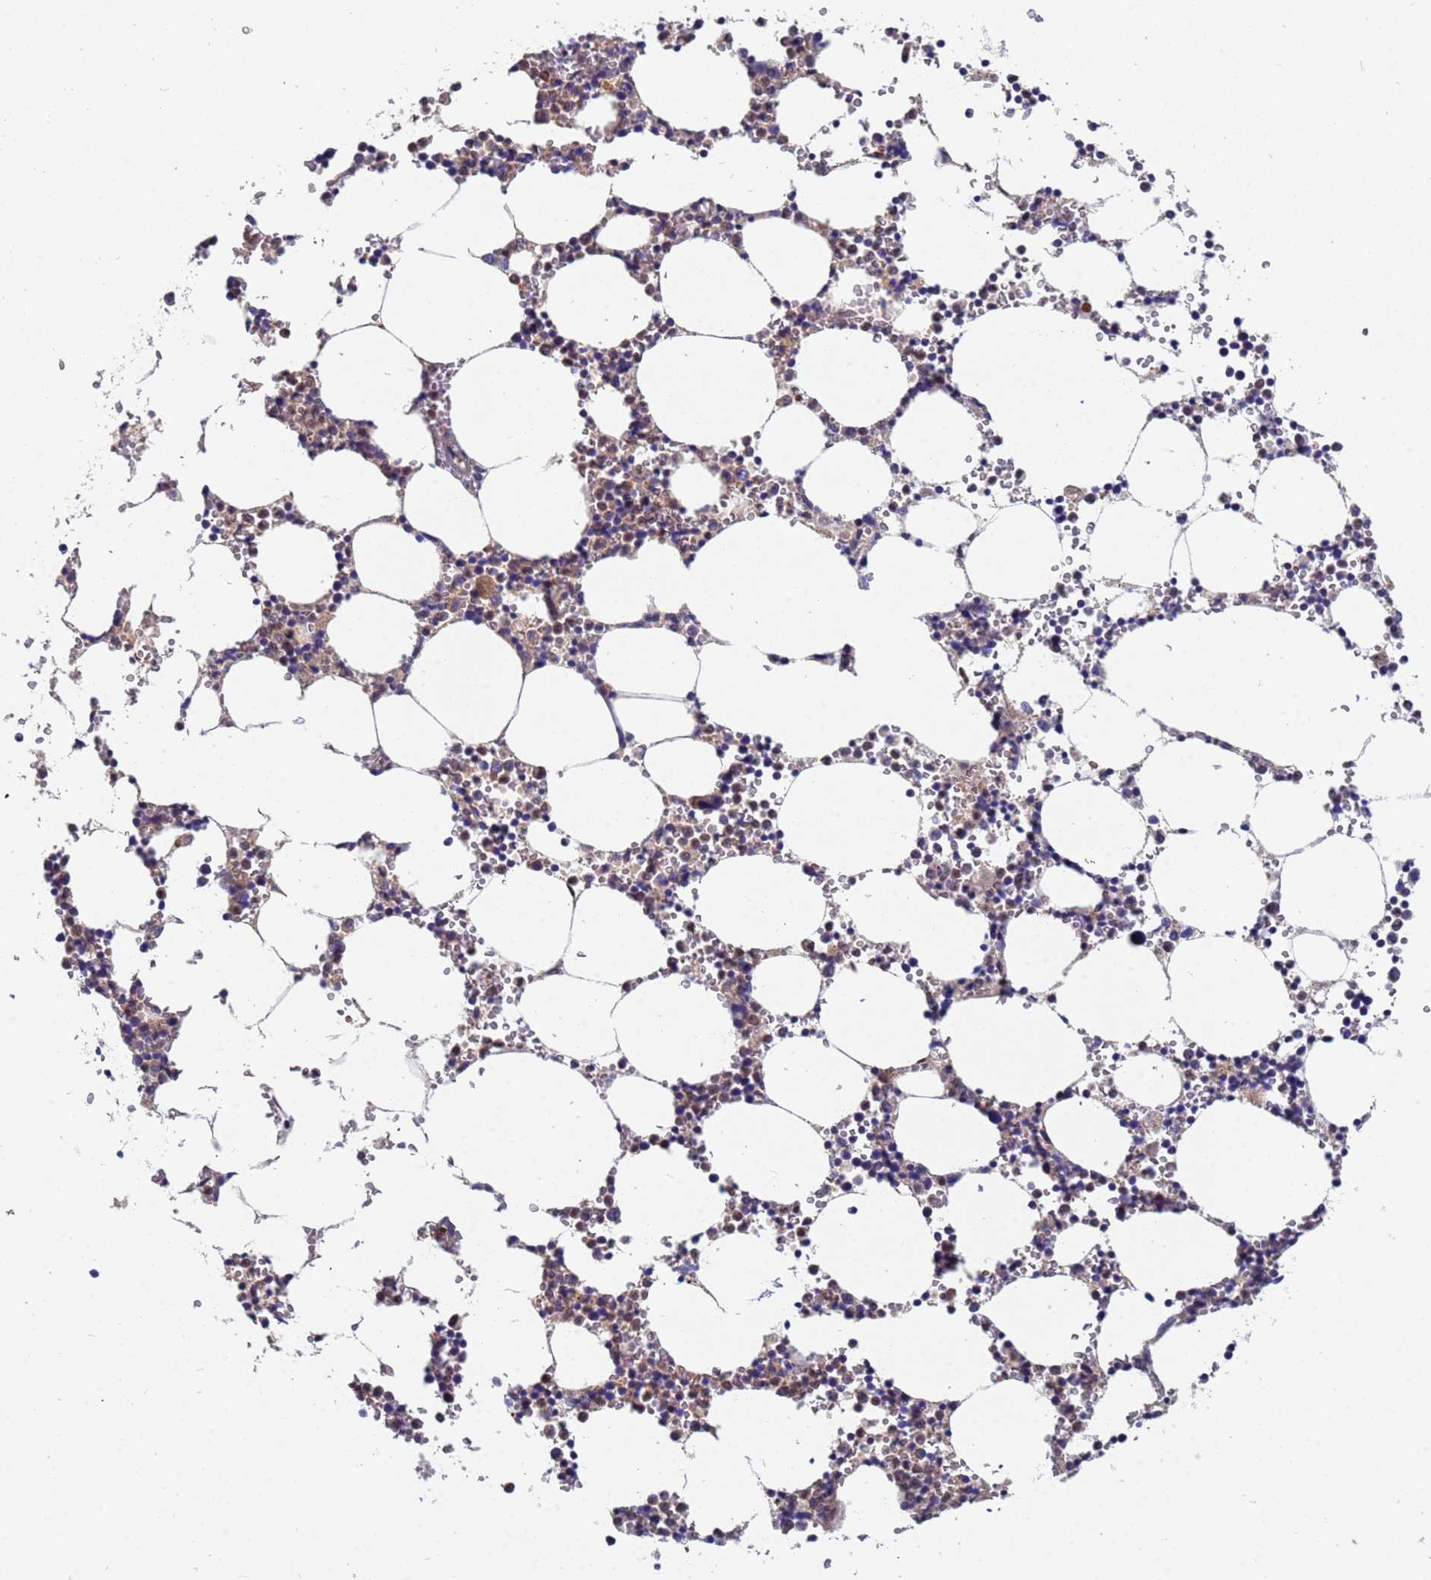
{"staining": {"intensity": "moderate", "quantity": "25%-75%", "location": "cytoplasmic/membranous"}, "tissue": "bone marrow", "cell_type": "Hematopoietic cells", "image_type": "normal", "snomed": [{"axis": "morphology", "description": "Normal tissue, NOS"}, {"axis": "topography", "description": "Bone marrow"}], "caption": "Benign bone marrow demonstrates moderate cytoplasmic/membranous staining in approximately 25%-75% of hematopoietic cells.", "gene": "TTLL11", "patient": {"sex": "female", "age": 64}}